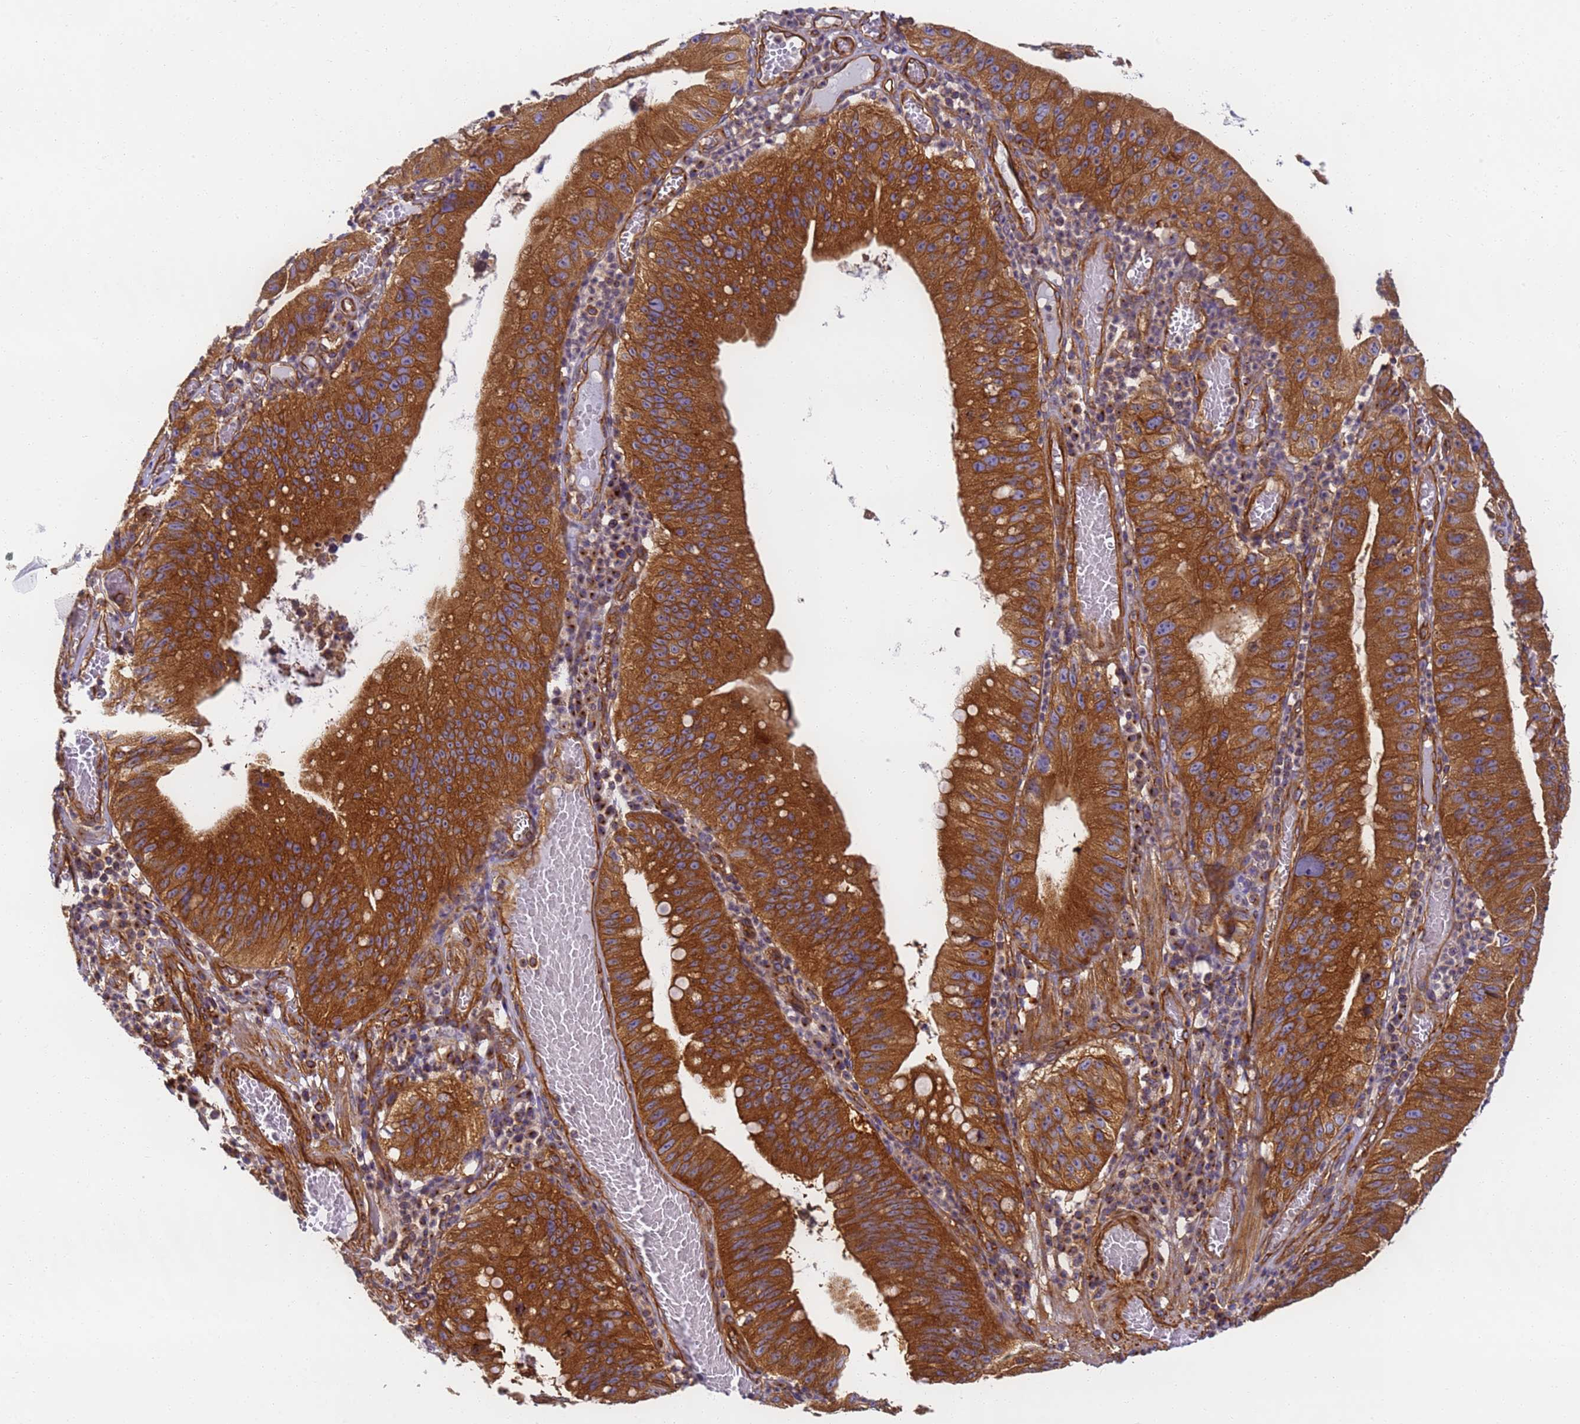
{"staining": {"intensity": "strong", "quantity": ">75%", "location": "cytoplasmic/membranous"}, "tissue": "stomach cancer", "cell_type": "Tumor cells", "image_type": "cancer", "snomed": [{"axis": "morphology", "description": "Adenocarcinoma, NOS"}, {"axis": "topography", "description": "Stomach"}], "caption": "This is a photomicrograph of immunohistochemistry staining of stomach adenocarcinoma, which shows strong positivity in the cytoplasmic/membranous of tumor cells.", "gene": "DYNC1I2", "patient": {"sex": "male", "age": 59}}